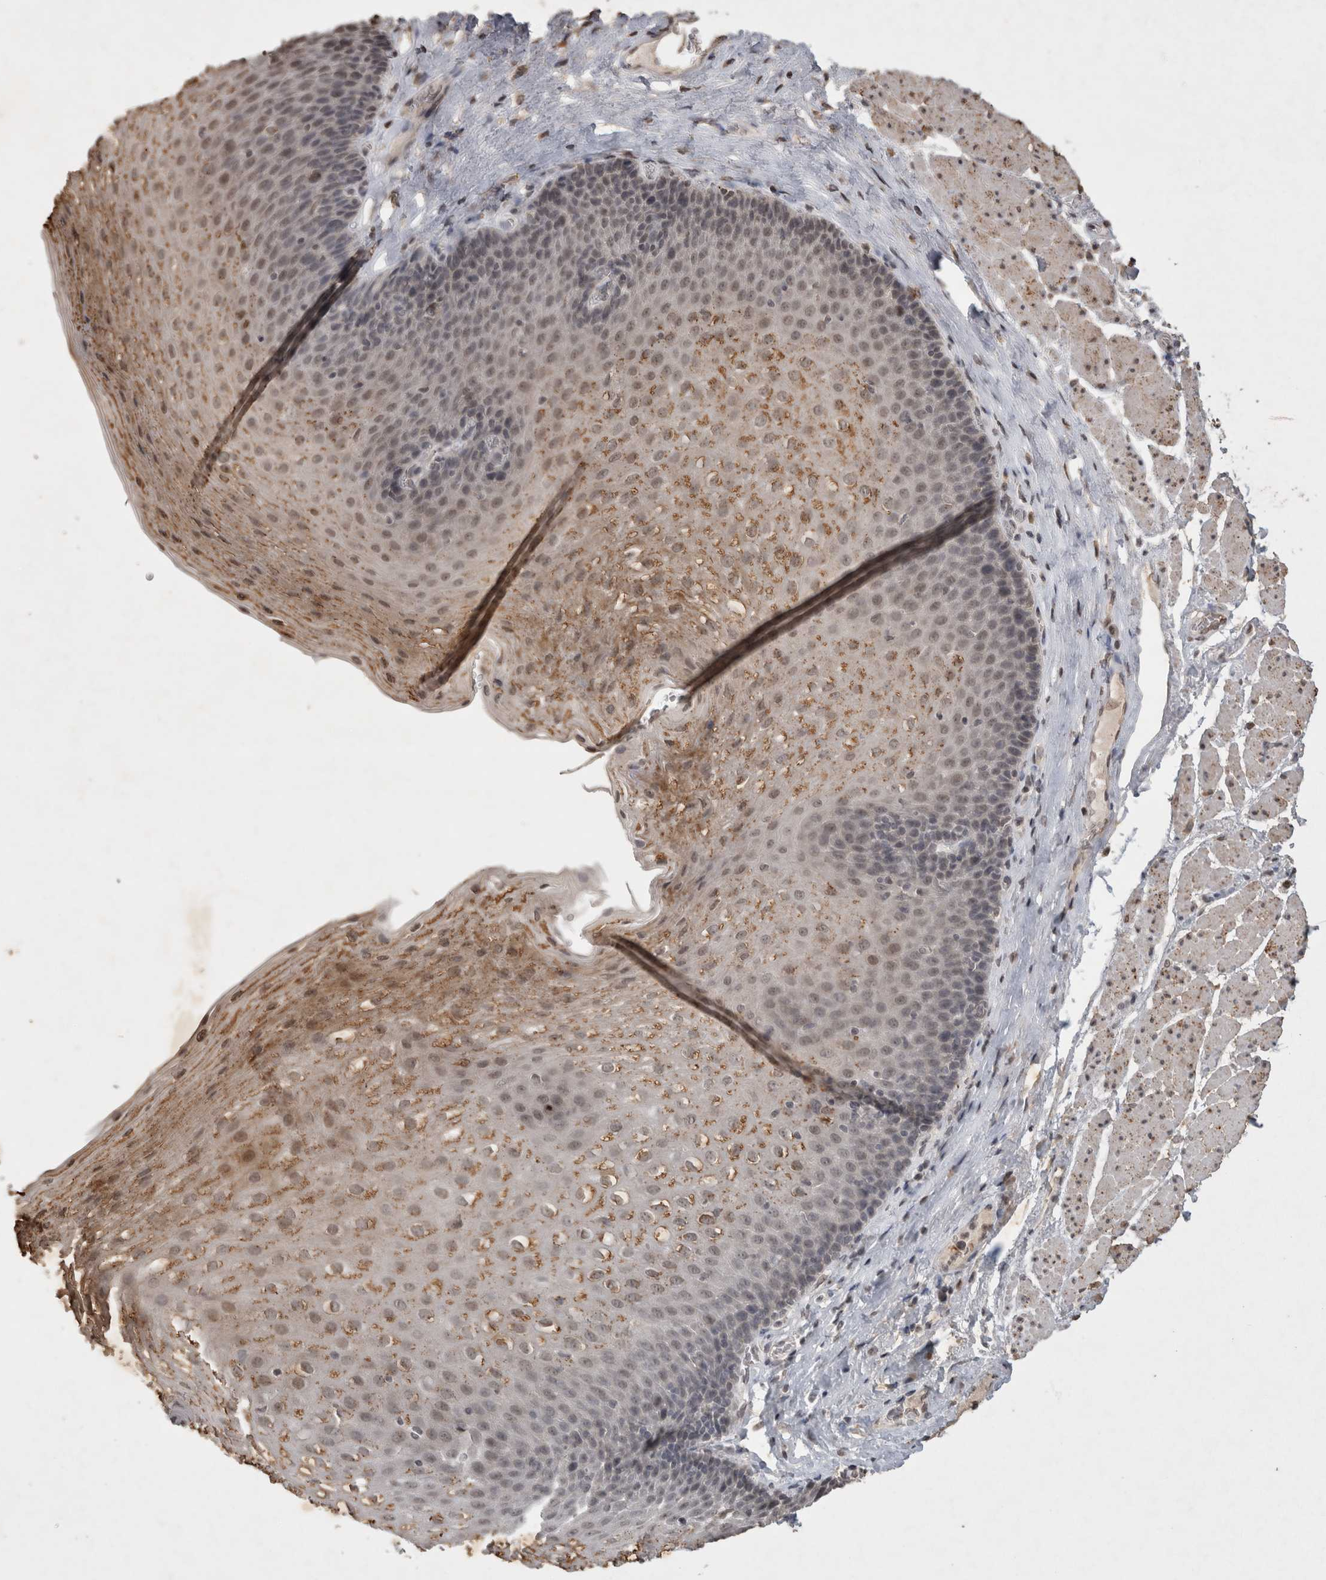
{"staining": {"intensity": "moderate", "quantity": "25%-75%", "location": "cytoplasmic/membranous"}, "tissue": "esophagus", "cell_type": "Squamous epithelial cells", "image_type": "normal", "snomed": [{"axis": "morphology", "description": "Normal tissue, NOS"}, {"axis": "topography", "description": "Esophagus"}], "caption": "Protein staining exhibits moderate cytoplasmic/membranous staining in about 25%-75% of squamous epithelial cells in unremarkable esophagus. Using DAB (brown) and hematoxylin (blue) stains, captured at high magnification using brightfield microscopy.", "gene": "HRK", "patient": {"sex": "female", "age": 66}}